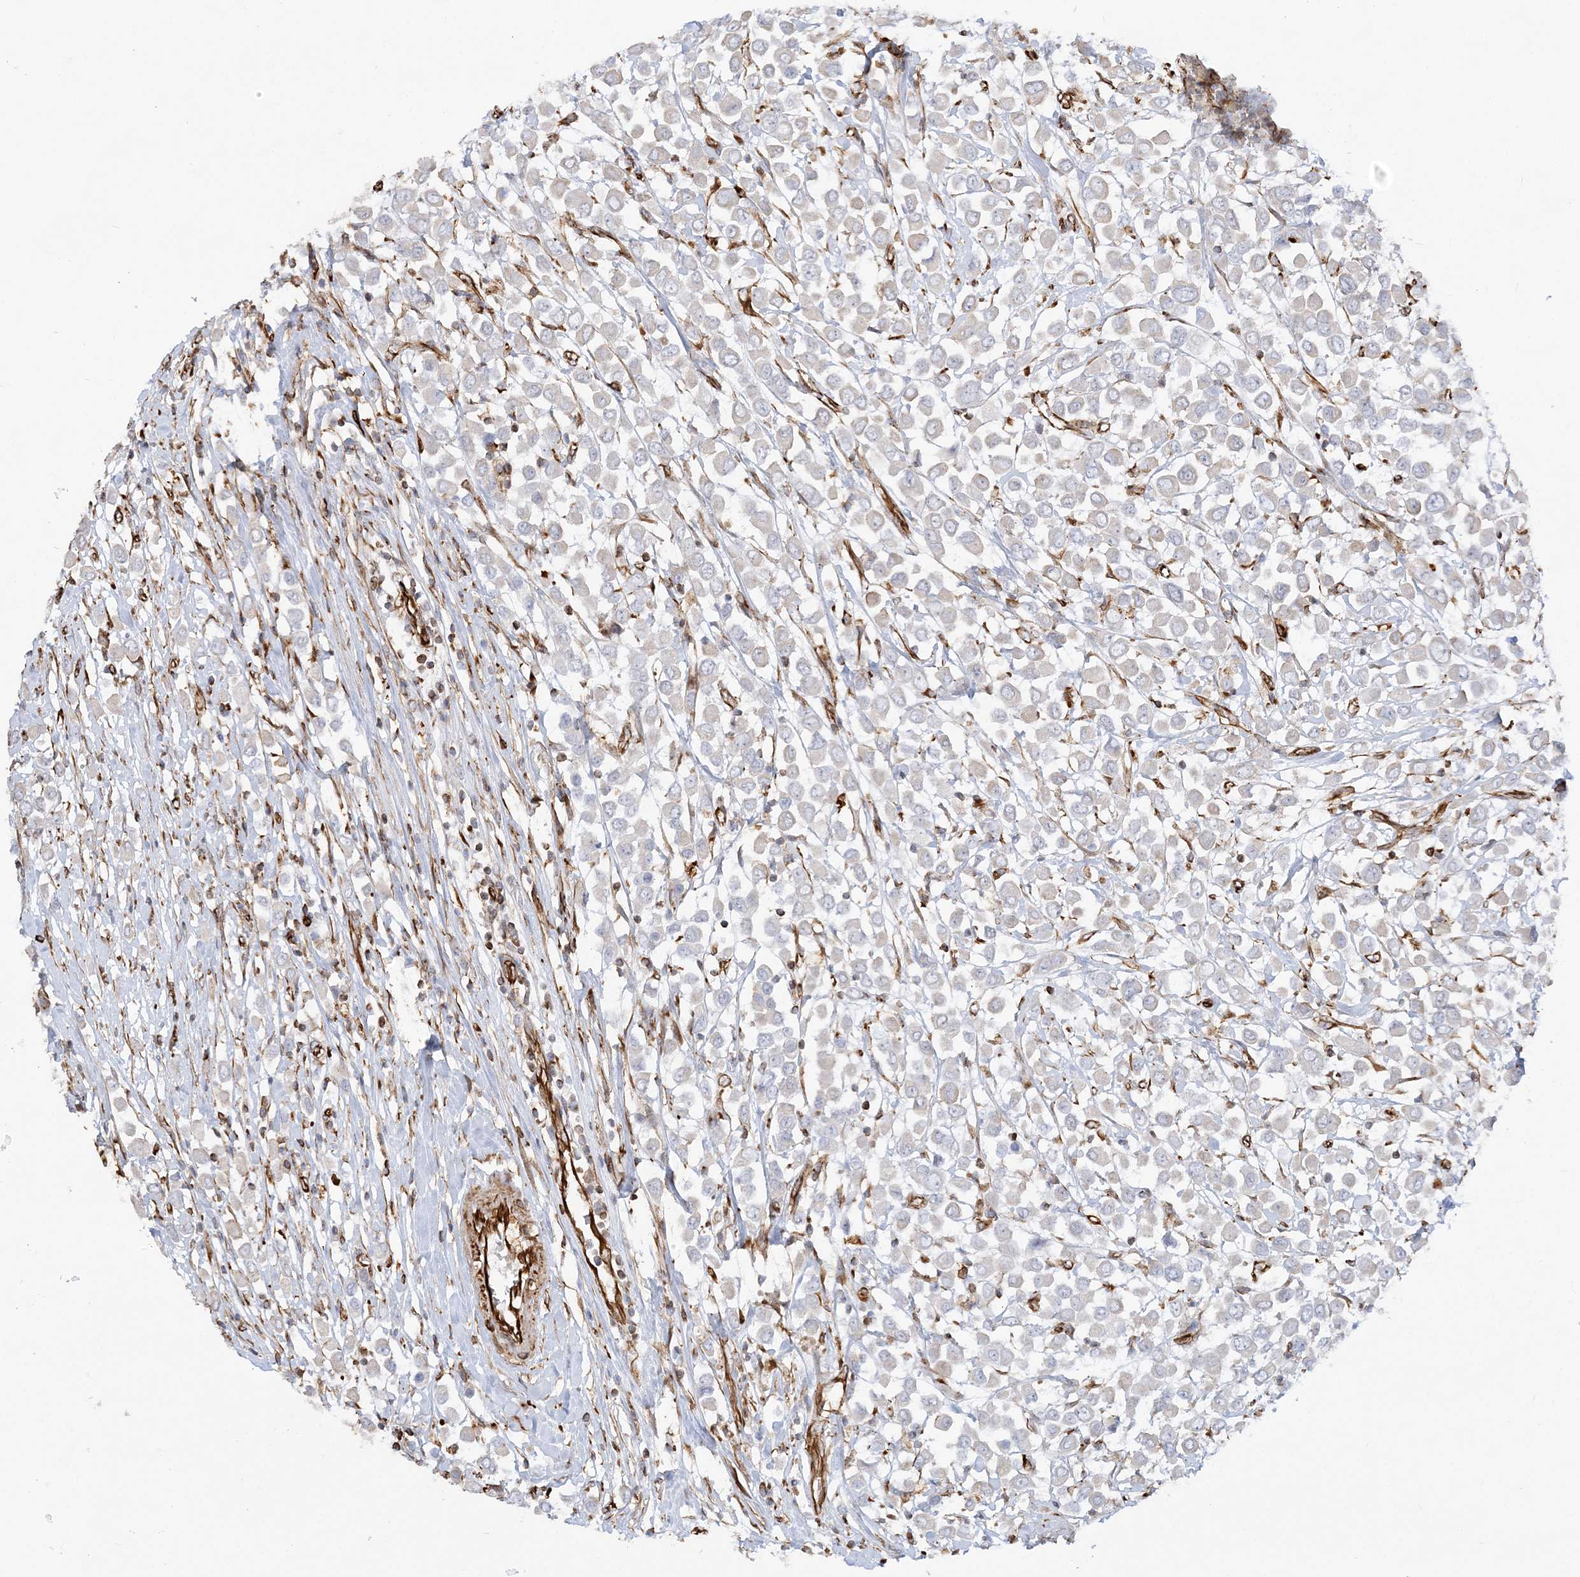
{"staining": {"intensity": "negative", "quantity": "none", "location": "none"}, "tissue": "breast cancer", "cell_type": "Tumor cells", "image_type": "cancer", "snomed": [{"axis": "morphology", "description": "Duct carcinoma"}, {"axis": "topography", "description": "Breast"}], "caption": "Immunohistochemistry of breast invasive ductal carcinoma shows no staining in tumor cells.", "gene": "SCLT1", "patient": {"sex": "female", "age": 61}}